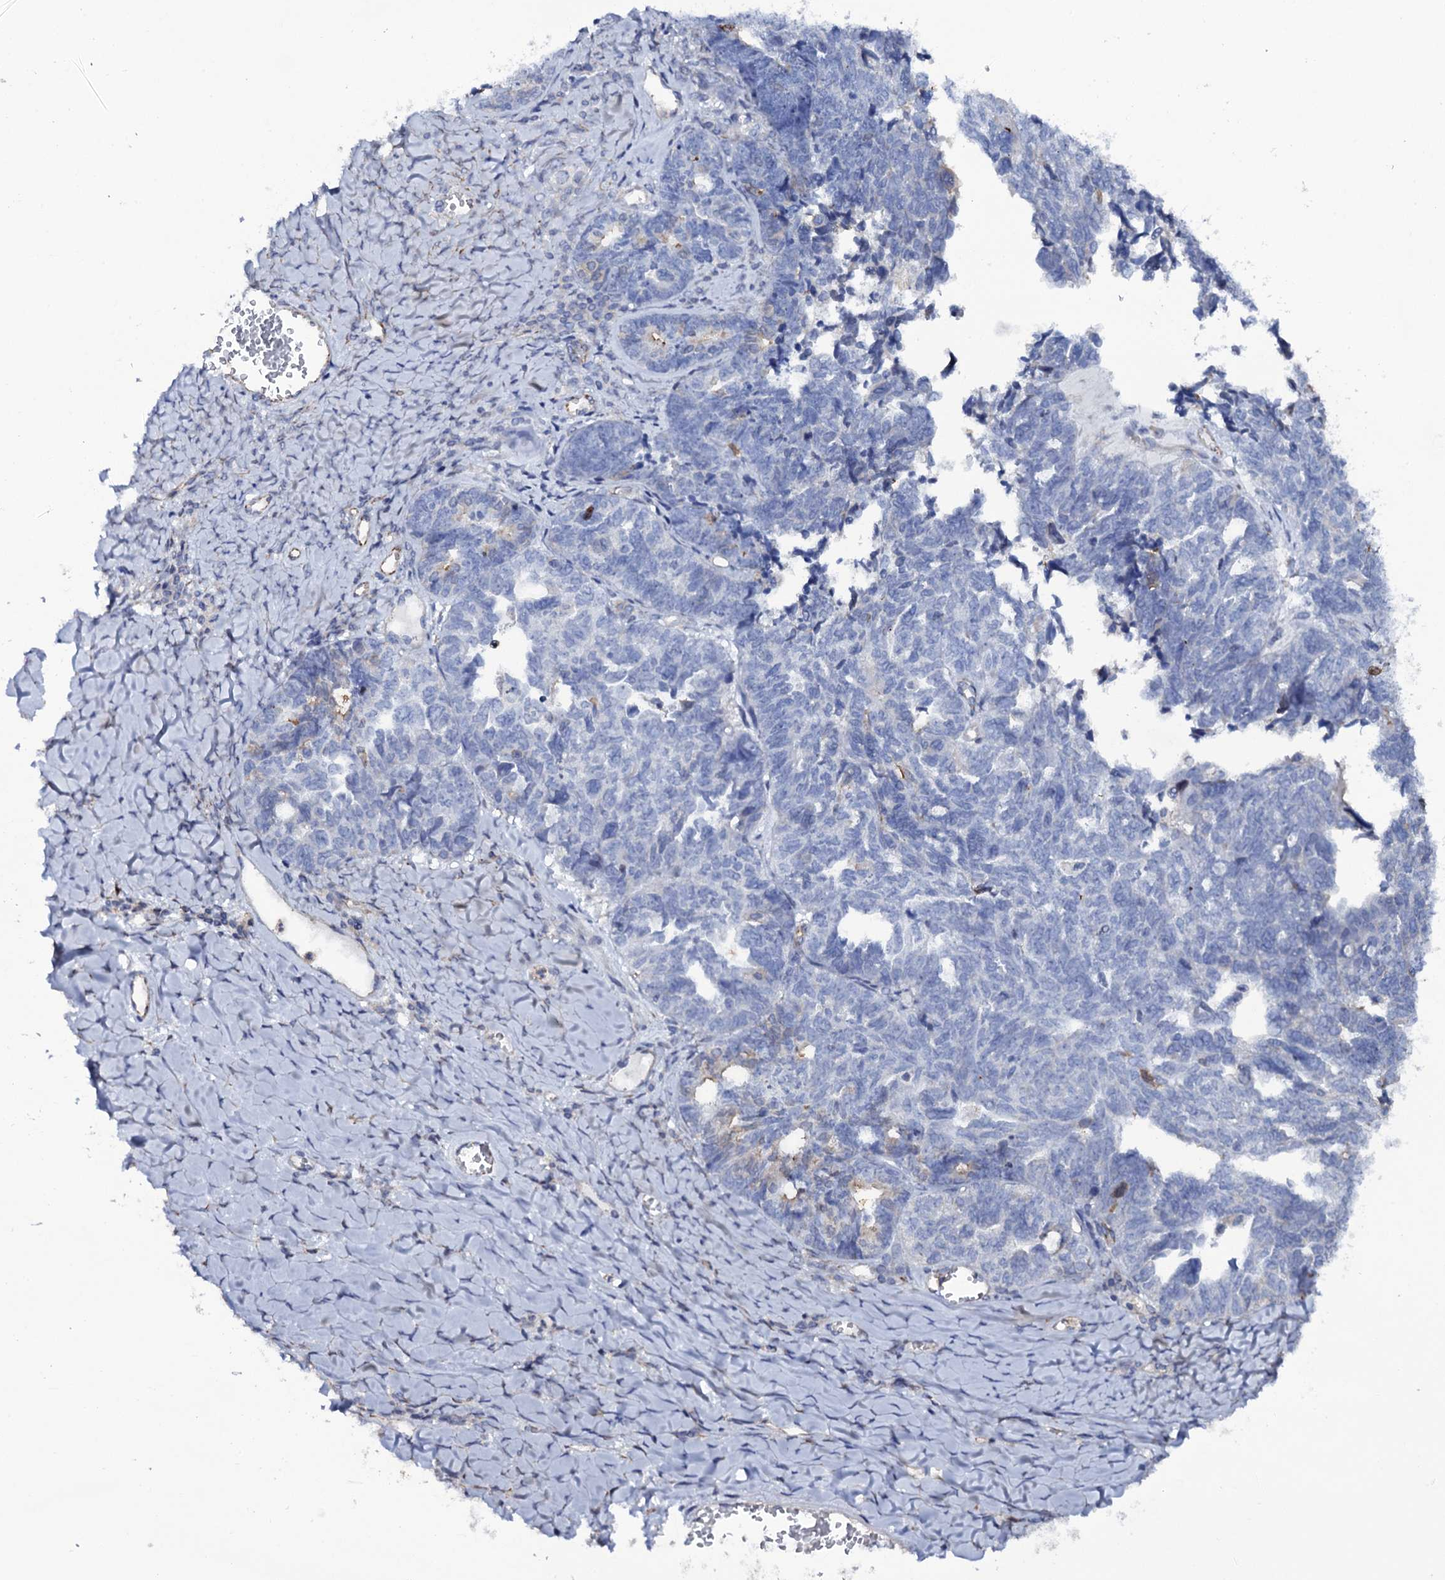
{"staining": {"intensity": "negative", "quantity": "none", "location": "none"}, "tissue": "ovarian cancer", "cell_type": "Tumor cells", "image_type": "cancer", "snomed": [{"axis": "morphology", "description": "Cystadenocarcinoma, serous, NOS"}, {"axis": "topography", "description": "Ovary"}], "caption": "Ovarian serous cystadenocarcinoma stained for a protein using immunohistochemistry (IHC) shows no expression tumor cells.", "gene": "TTC23", "patient": {"sex": "female", "age": 79}}